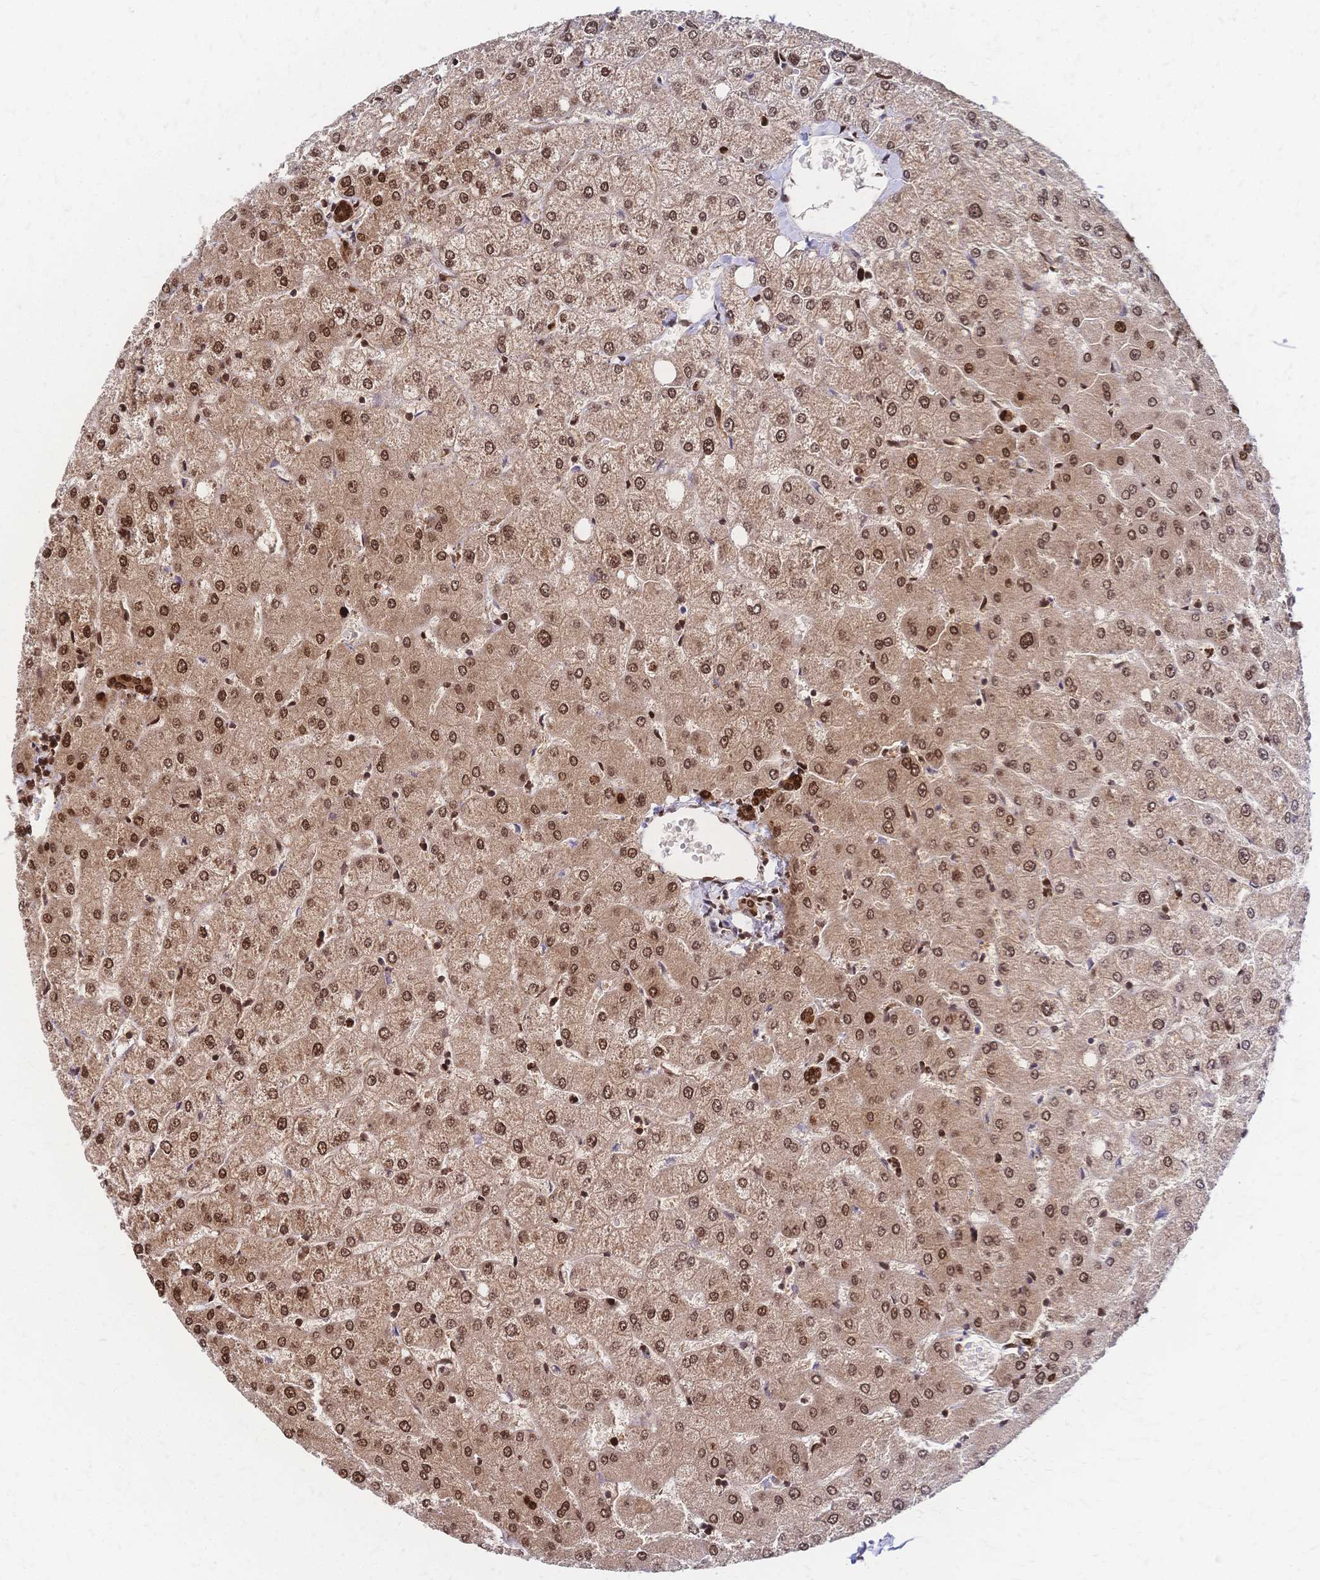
{"staining": {"intensity": "strong", "quantity": ">75%", "location": "nuclear"}, "tissue": "liver", "cell_type": "Cholangiocytes", "image_type": "normal", "snomed": [{"axis": "morphology", "description": "Normal tissue, NOS"}, {"axis": "topography", "description": "Liver"}], "caption": "A high amount of strong nuclear expression is present in approximately >75% of cholangiocytes in benign liver. The protein of interest is shown in brown color, while the nuclei are stained blue.", "gene": "HDGF", "patient": {"sex": "female", "age": 54}}